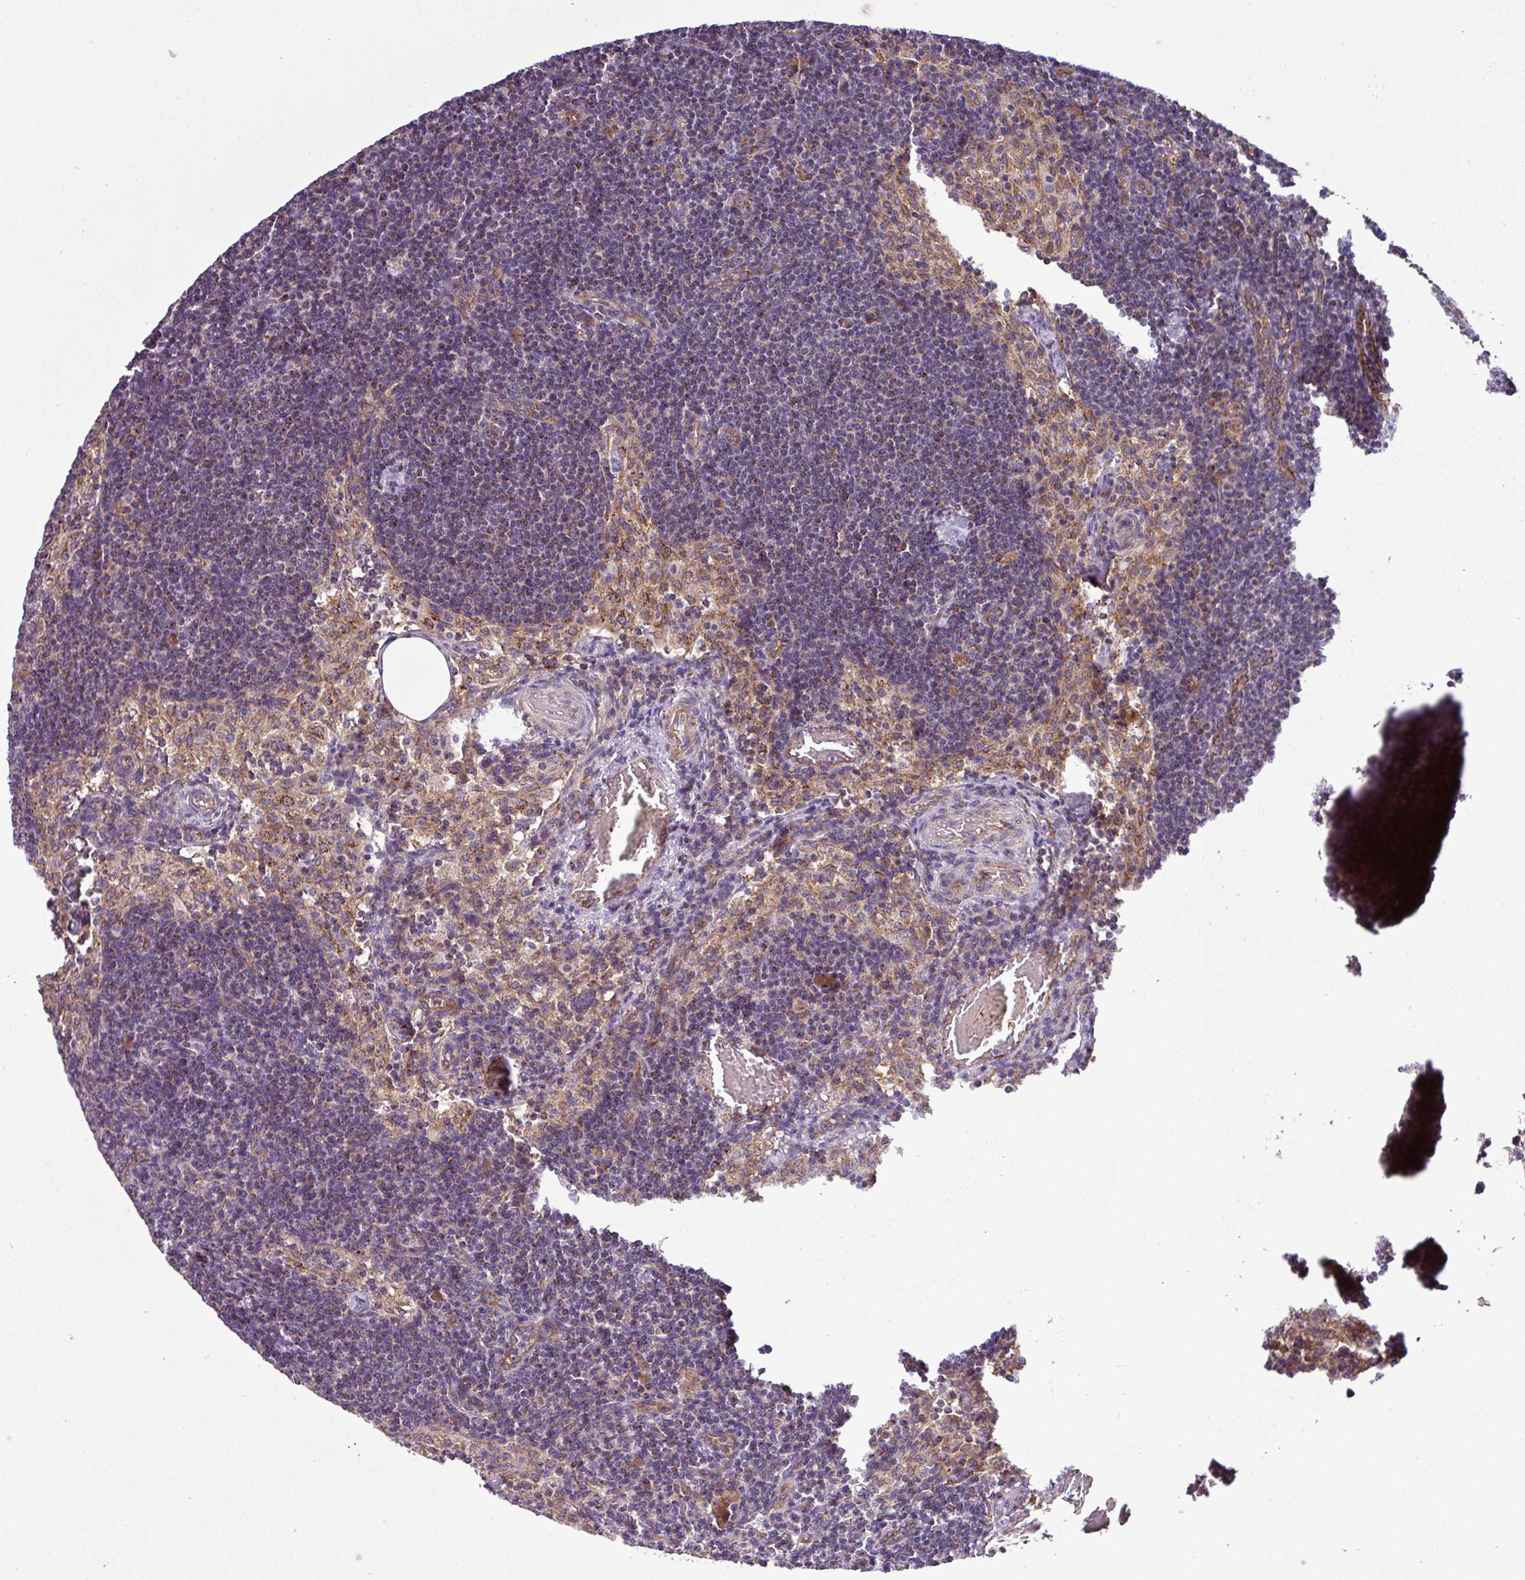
{"staining": {"intensity": "moderate", "quantity": "25%-75%", "location": "cytoplasmic/membranous"}, "tissue": "lymph node", "cell_type": "Non-germinal center cells", "image_type": "normal", "snomed": [{"axis": "morphology", "description": "Normal tissue, NOS"}, {"axis": "topography", "description": "Lymph node"}], "caption": "Moderate cytoplasmic/membranous staining for a protein is present in about 25%-75% of non-germinal center cells of benign lymph node using immunohistochemistry (IHC).", "gene": "PRELID3B", "patient": {"sex": "male", "age": 49}}